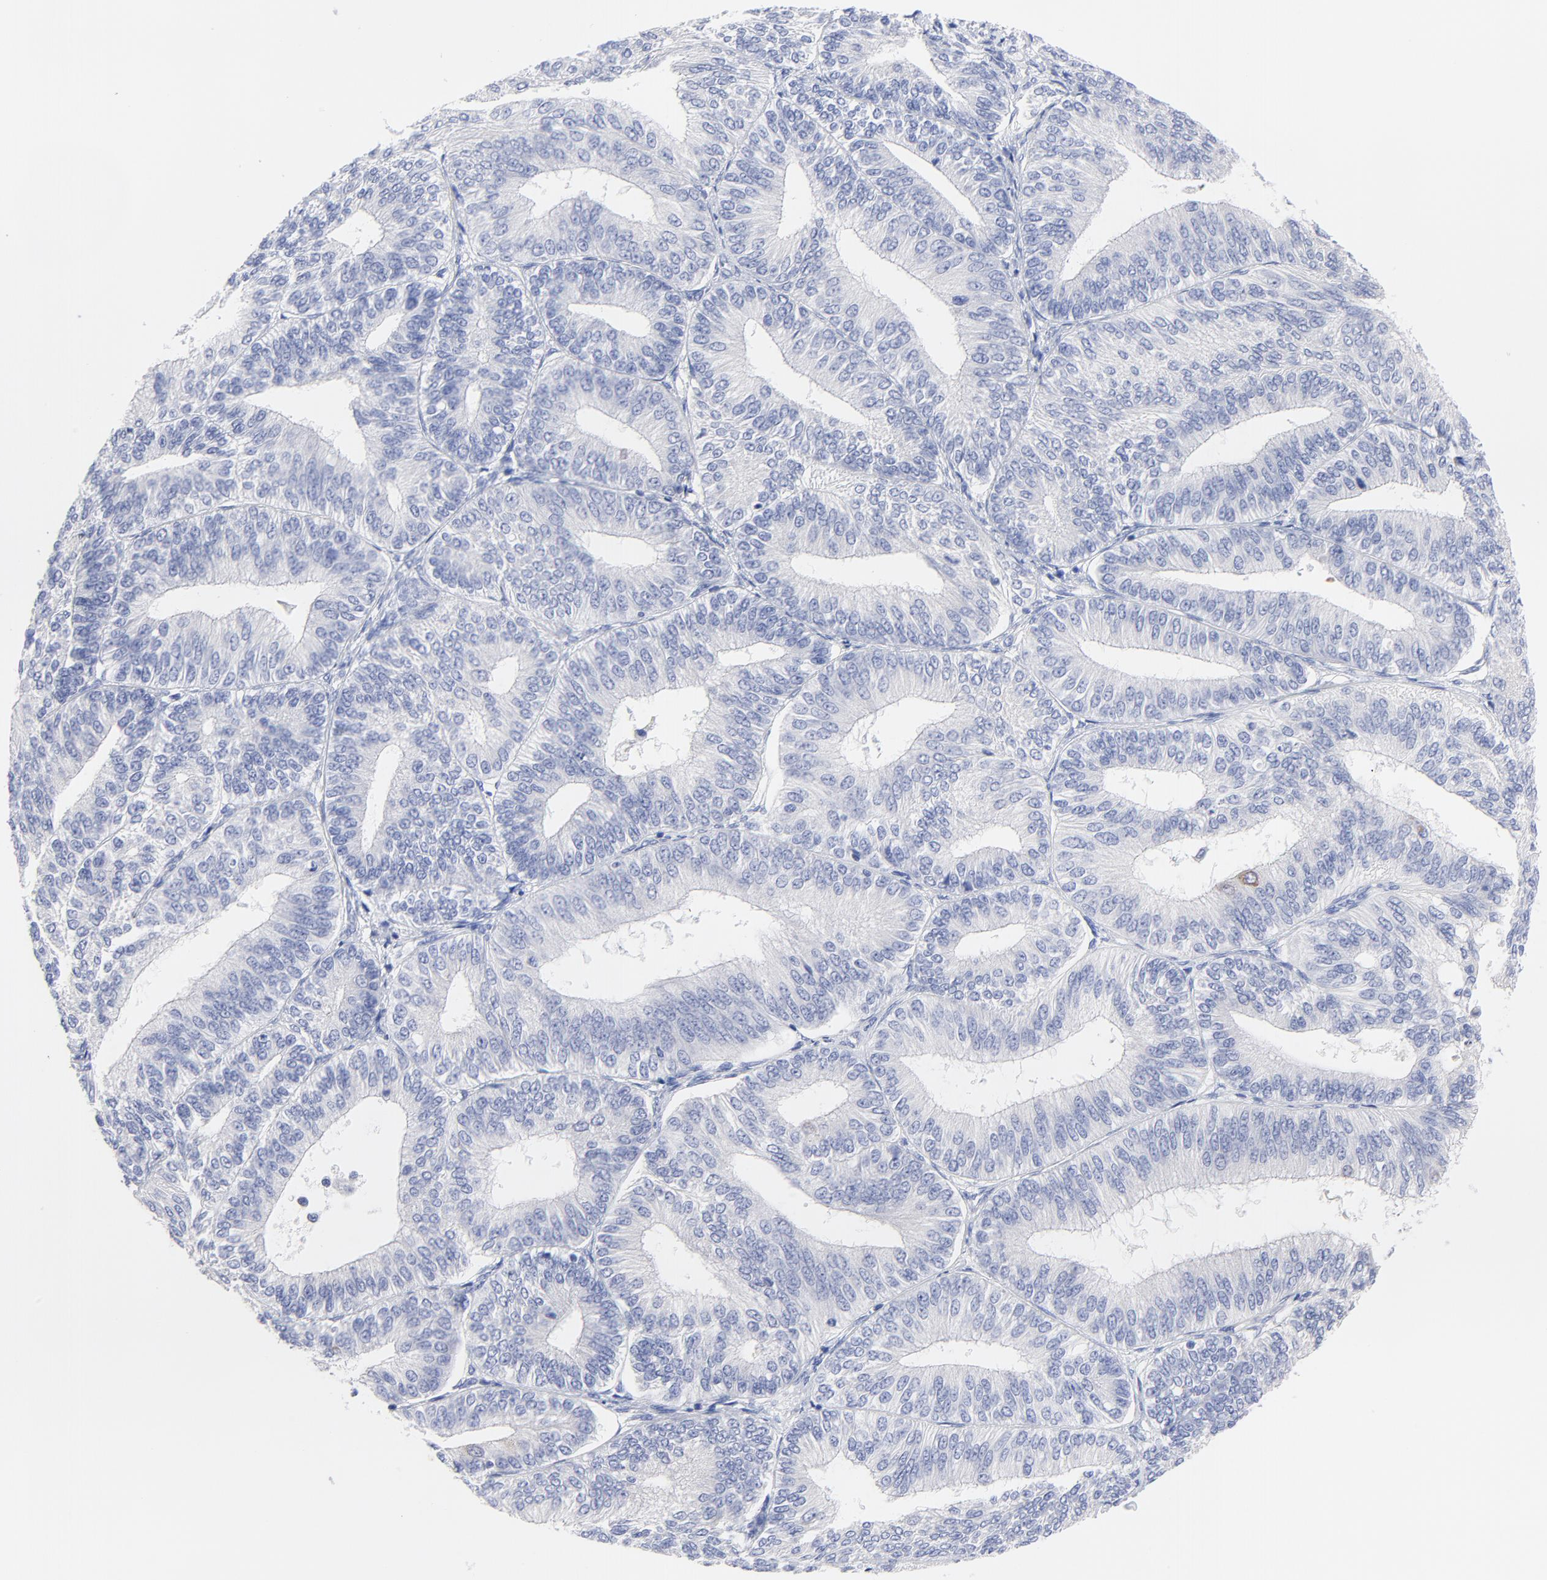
{"staining": {"intensity": "negative", "quantity": "none", "location": "none"}, "tissue": "endometrial cancer", "cell_type": "Tumor cells", "image_type": "cancer", "snomed": [{"axis": "morphology", "description": "Adenocarcinoma, NOS"}, {"axis": "topography", "description": "Endometrium"}], "caption": "High magnification brightfield microscopy of endometrial cancer stained with DAB (brown) and counterstained with hematoxylin (blue): tumor cells show no significant expression.", "gene": "FBXO10", "patient": {"sex": "female", "age": 55}}